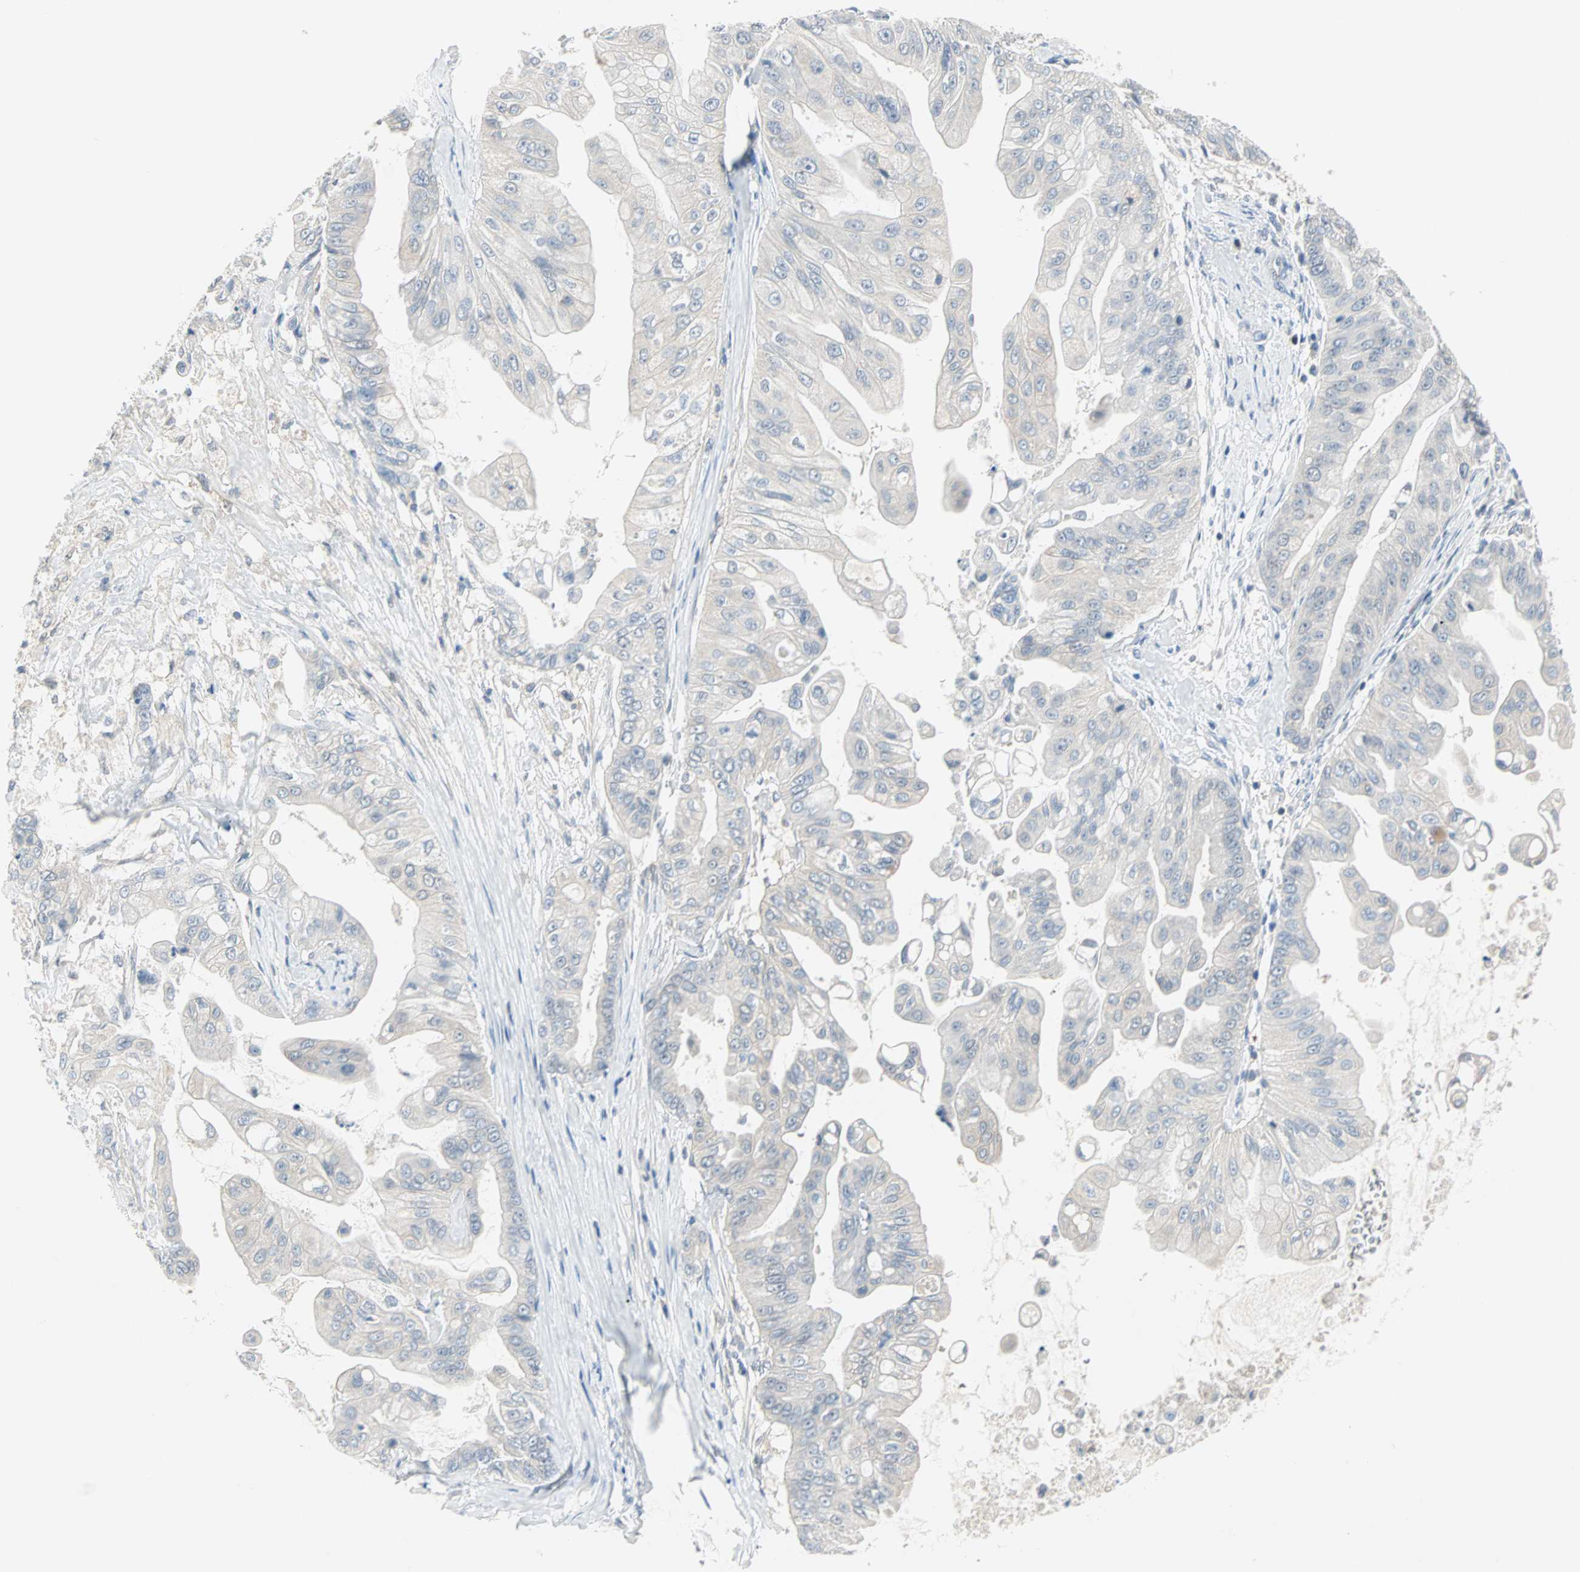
{"staining": {"intensity": "negative", "quantity": "none", "location": "none"}, "tissue": "pancreatic cancer", "cell_type": "Tumor cells", "image_type": "cancer", "snomed": [{"axis": "morphology", "description": "Adenocarcinoma, NOS"}, {"axis": "topography", "description": "Pancreas"}], "caption": "There is no significant expression in tumor cells of adenocarcinoma (pancreatic).", "gene": "MPI", "patient": {"sex": "female", "age": 75}}